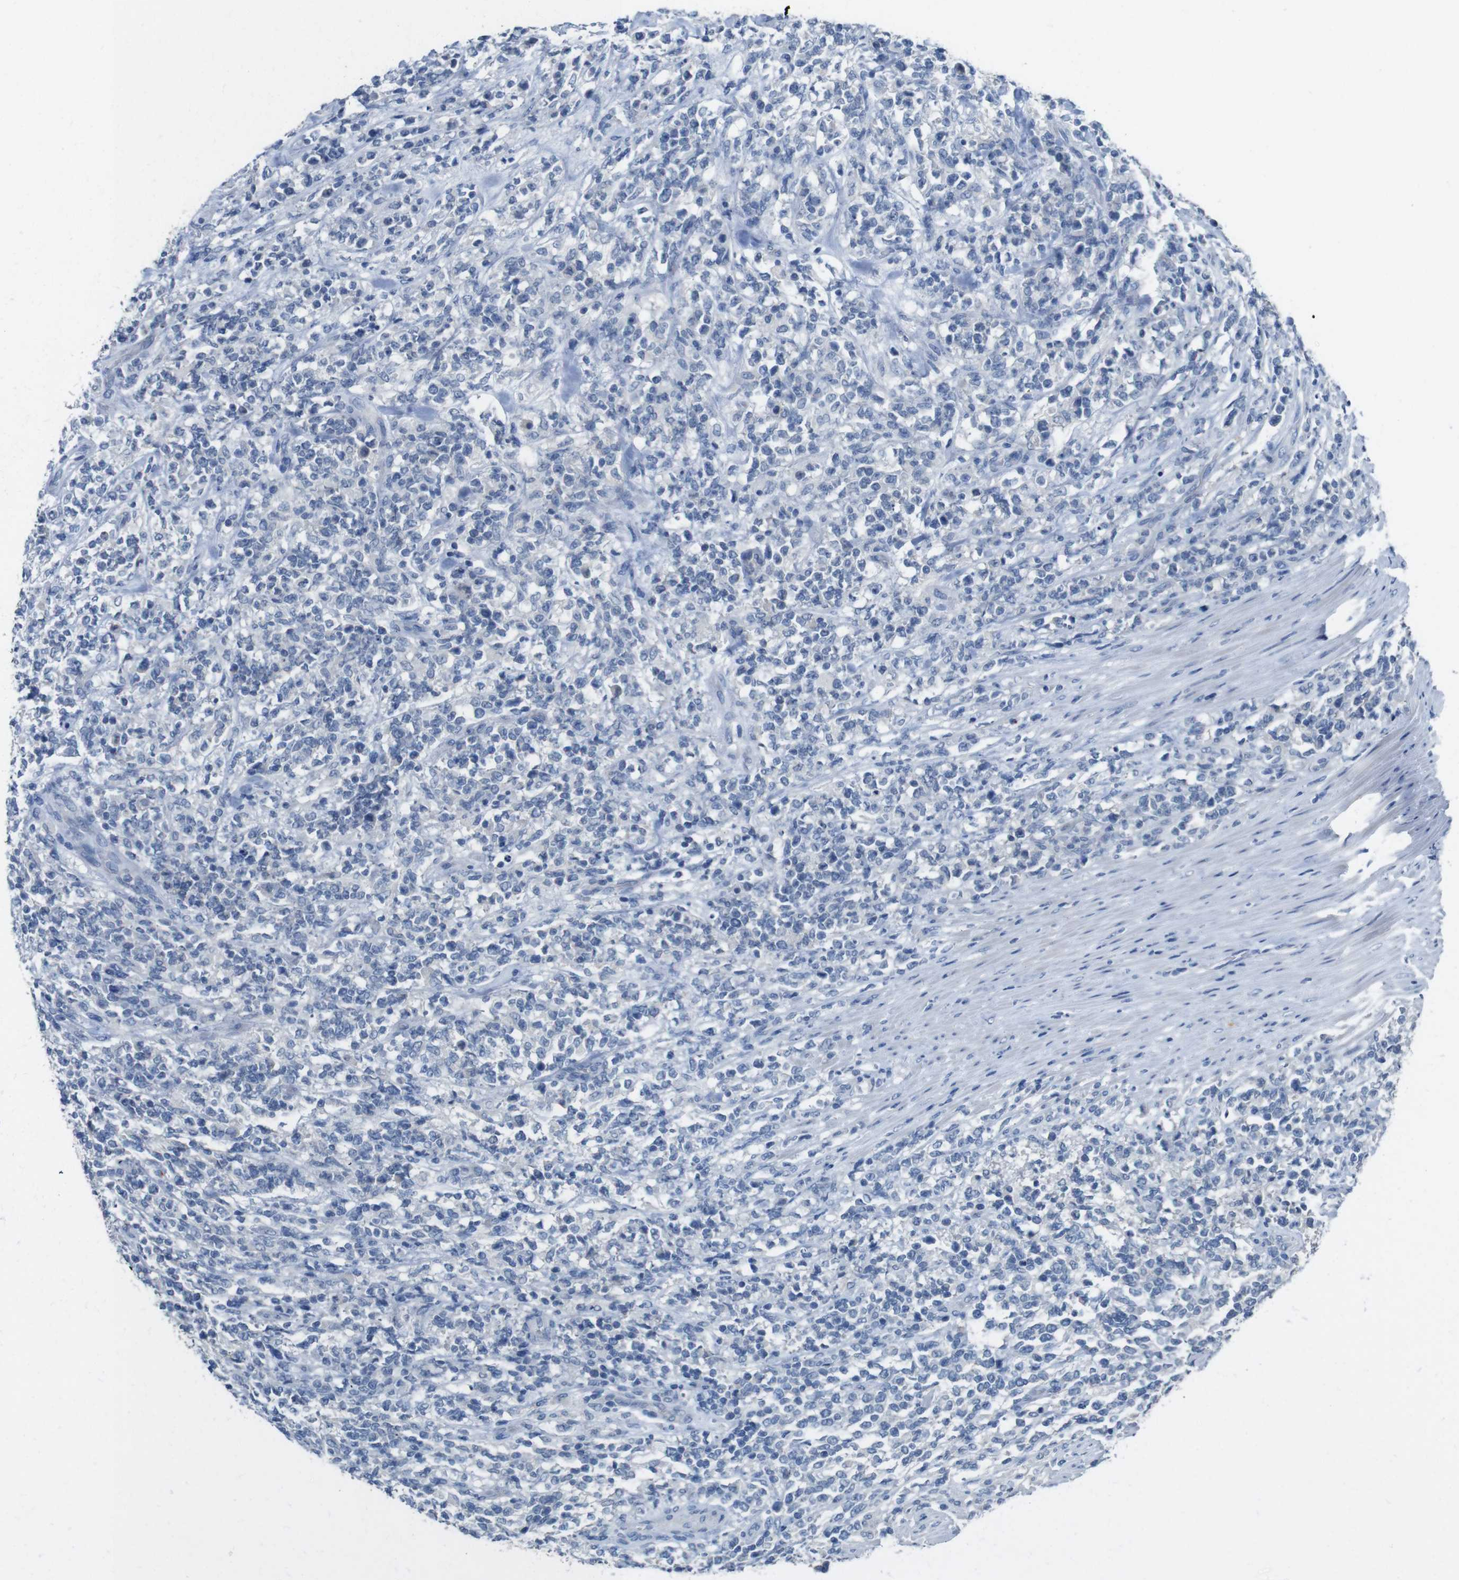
{"staining": {"intensity": "negative", "quantity": "none", "location": "none"}, "tissue": "lymphoma", "cell_type": "Tumor cells", "image_type": "cancer", "snomed": [{"axis": "morphology", "description": "Malignant lymphoma, non-Hodgkin's type, High grade"}, {"axis": "topography", "description": "Soft tissue"}], "caption": "An image of lymphoma stained for a protein reveals no brown staining in tumor cells. Nuclei are stained in blue.", "gene": "SLC2A8", "patient": {"sex": "male", "age": 18}}